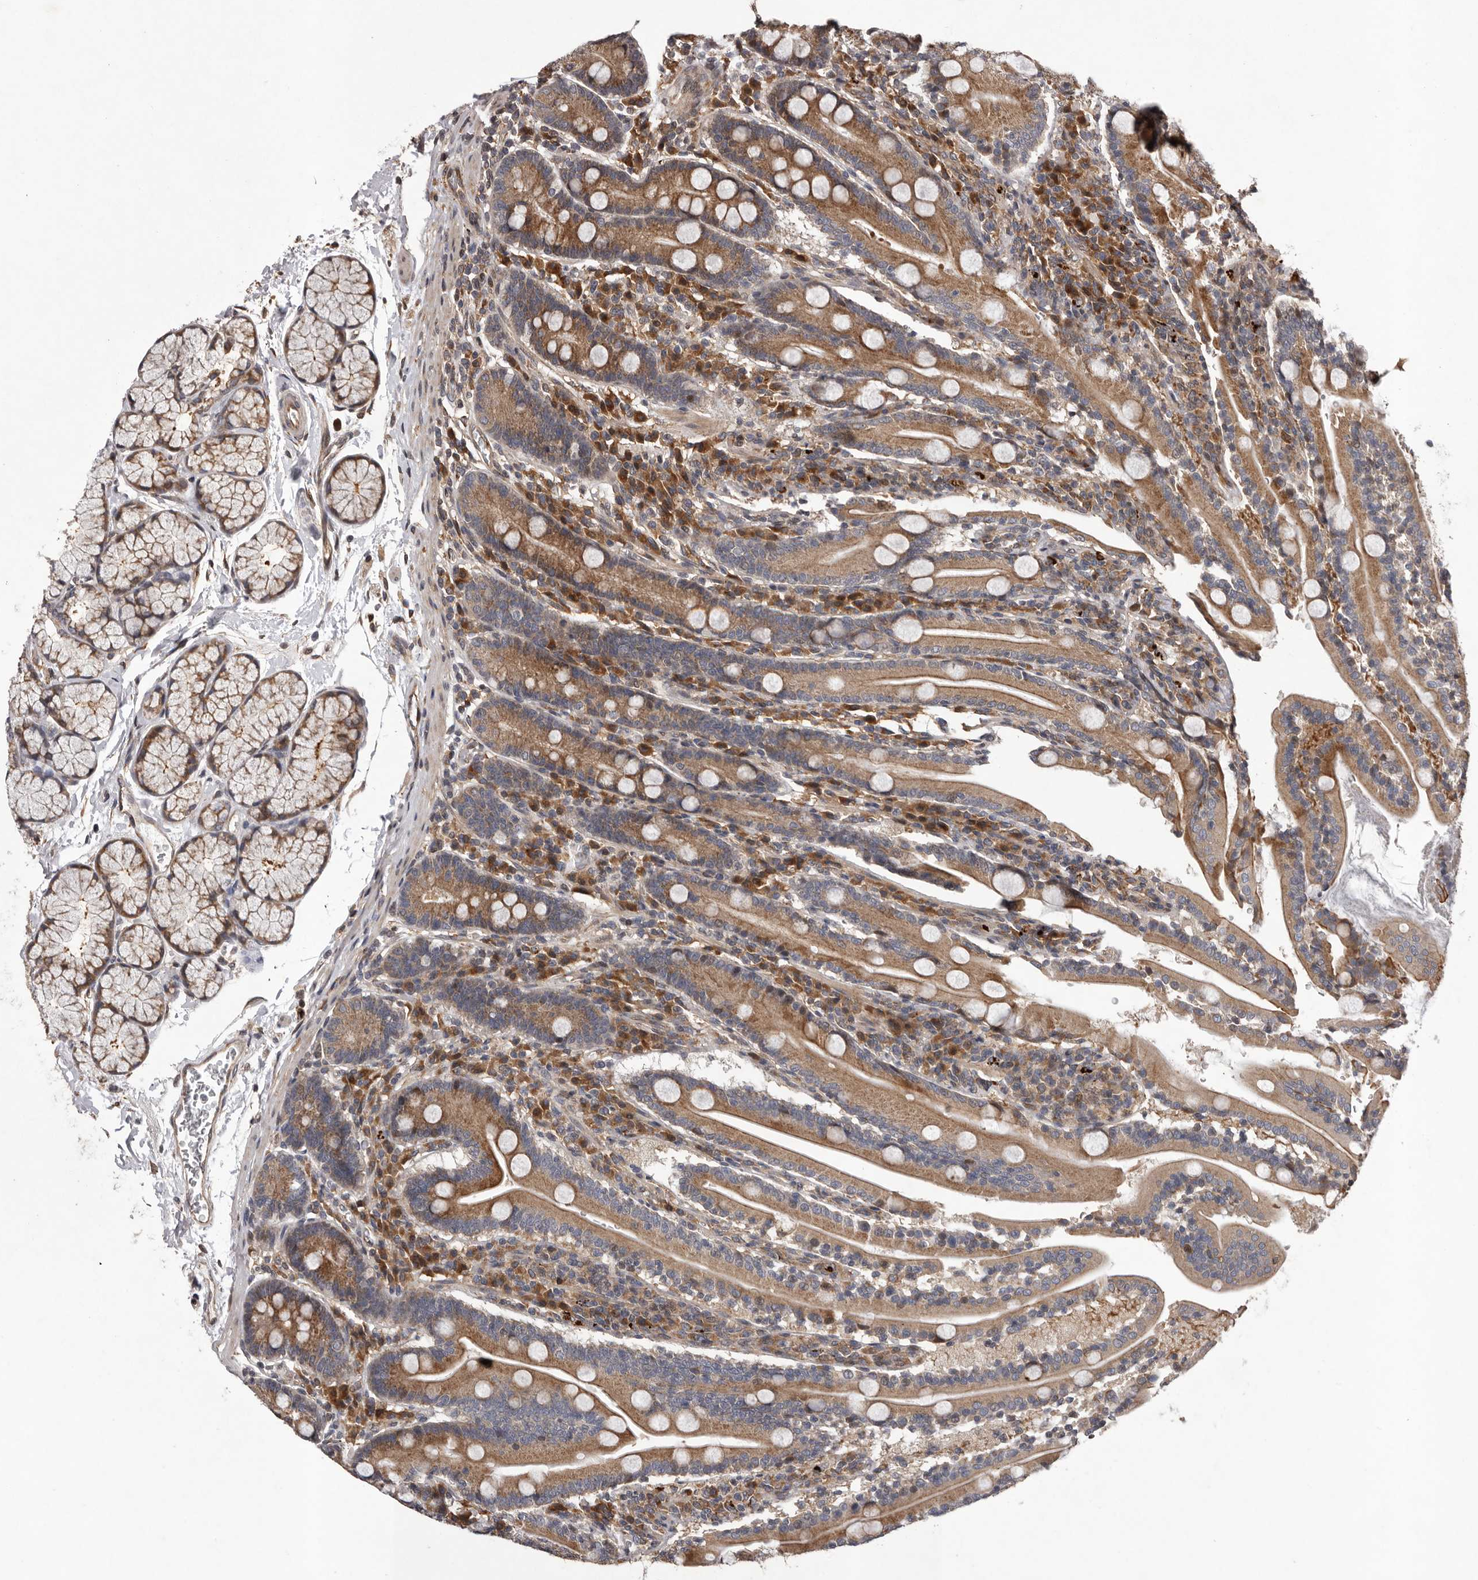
{"staining": {"intensity": "moderate", "quantity": ">75%", "location": "cytoplasmic/membranous"}, "tissue": "duodenum", "cell_type": "Glandular cells", "image_type": "normal", "snomed": [{"axis": "morphology", "description": "Normal tissue, NOS"}, {"axis": "topography", "description": "Duodenum"}], "caption": "DAB (3,3'-diaminobenzidine) immunohistochemical staining of unremarkable human duodenum demonstrates moderate cytoplasmic/membranous protein expression in about >75% of glandular cells. (Brightfield microscopy of DAB IHC at high magnification).", "gene": "GADD45B", "patient": {"sex": "male", "age": 35}}